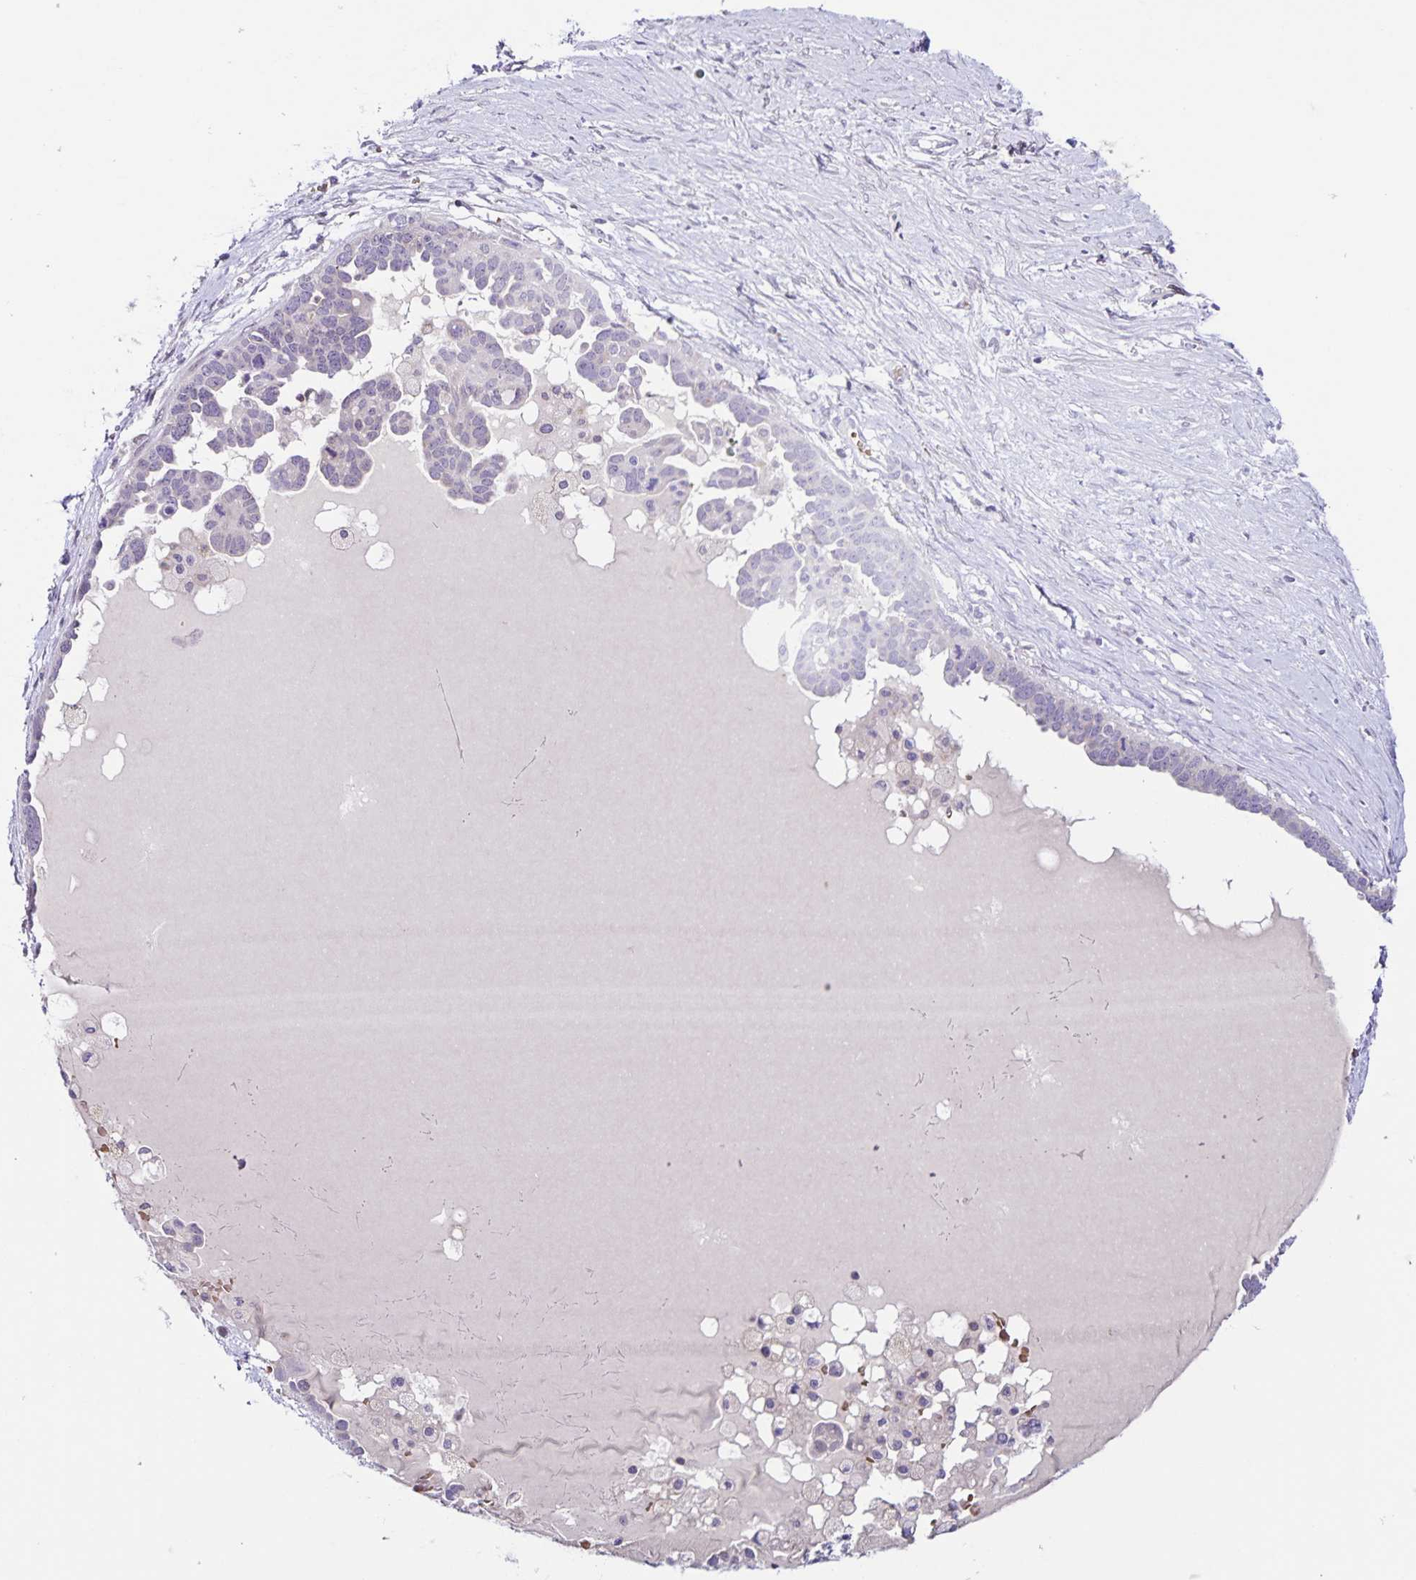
{"staining": {"intensity": "moderate", "quantity": "<25%", "location": "cytoplasmic/membranous"}, "tissue": "ovarian cancer", "cell_type": "Tumor cells", "image_type": "cancer", "snomed": [{"axis": "morphology", "description": "Cystadenocarcinoma, serous, NOS"}, {"axis": "topography", "description": "Ovary"}], "caption": "About <25% of tumor cells in human serous cystadenocarcinoma (ovarian) show moderate cytoplasmic/membranous protein expression as visualized by brown immunohistochemical staining.", "gene": "STPG4", "patient": {"sex": "female", "age": 54}}